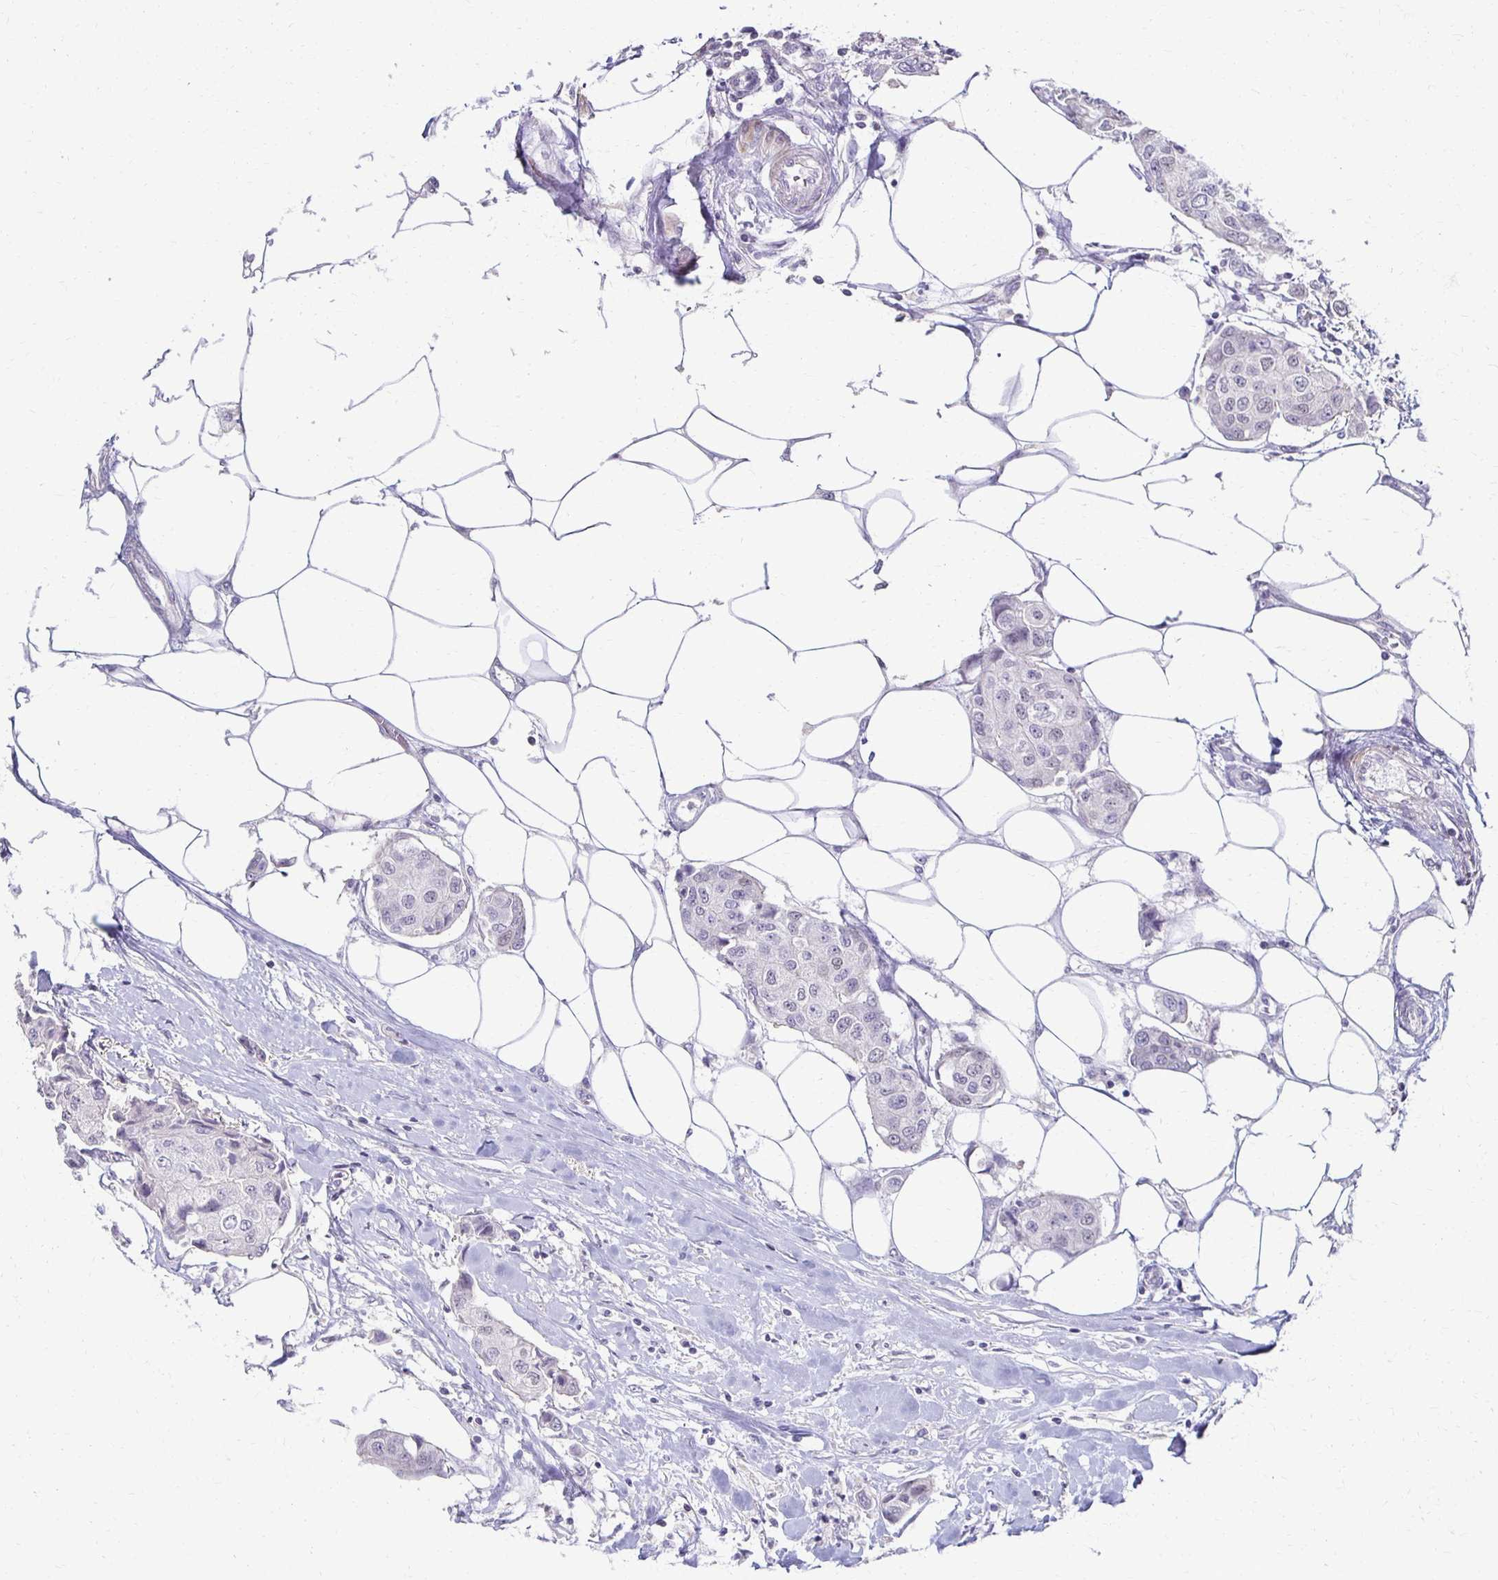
{"staining": {"intensity": "negative", "quantity": "none", "location": "none"}, "tissue": "breast cancer", "cell_type": "Tumor cells", "image_type": "cancer", "snomed": [{"axis": "morphology", "description": "Duct carcinoma"}, {"axis": "topography", "description": "Breast"}, {"axis": "topography", "description": "Lymph node"}], "caption": "A histopathology image of breast cancer stained for a protein exhibits no brown staining in tumor cells. (IHC, brightfield microscopy, high magnification).", "gene": "FOXO4", "patient": {"sex": "female", "age": 80}}